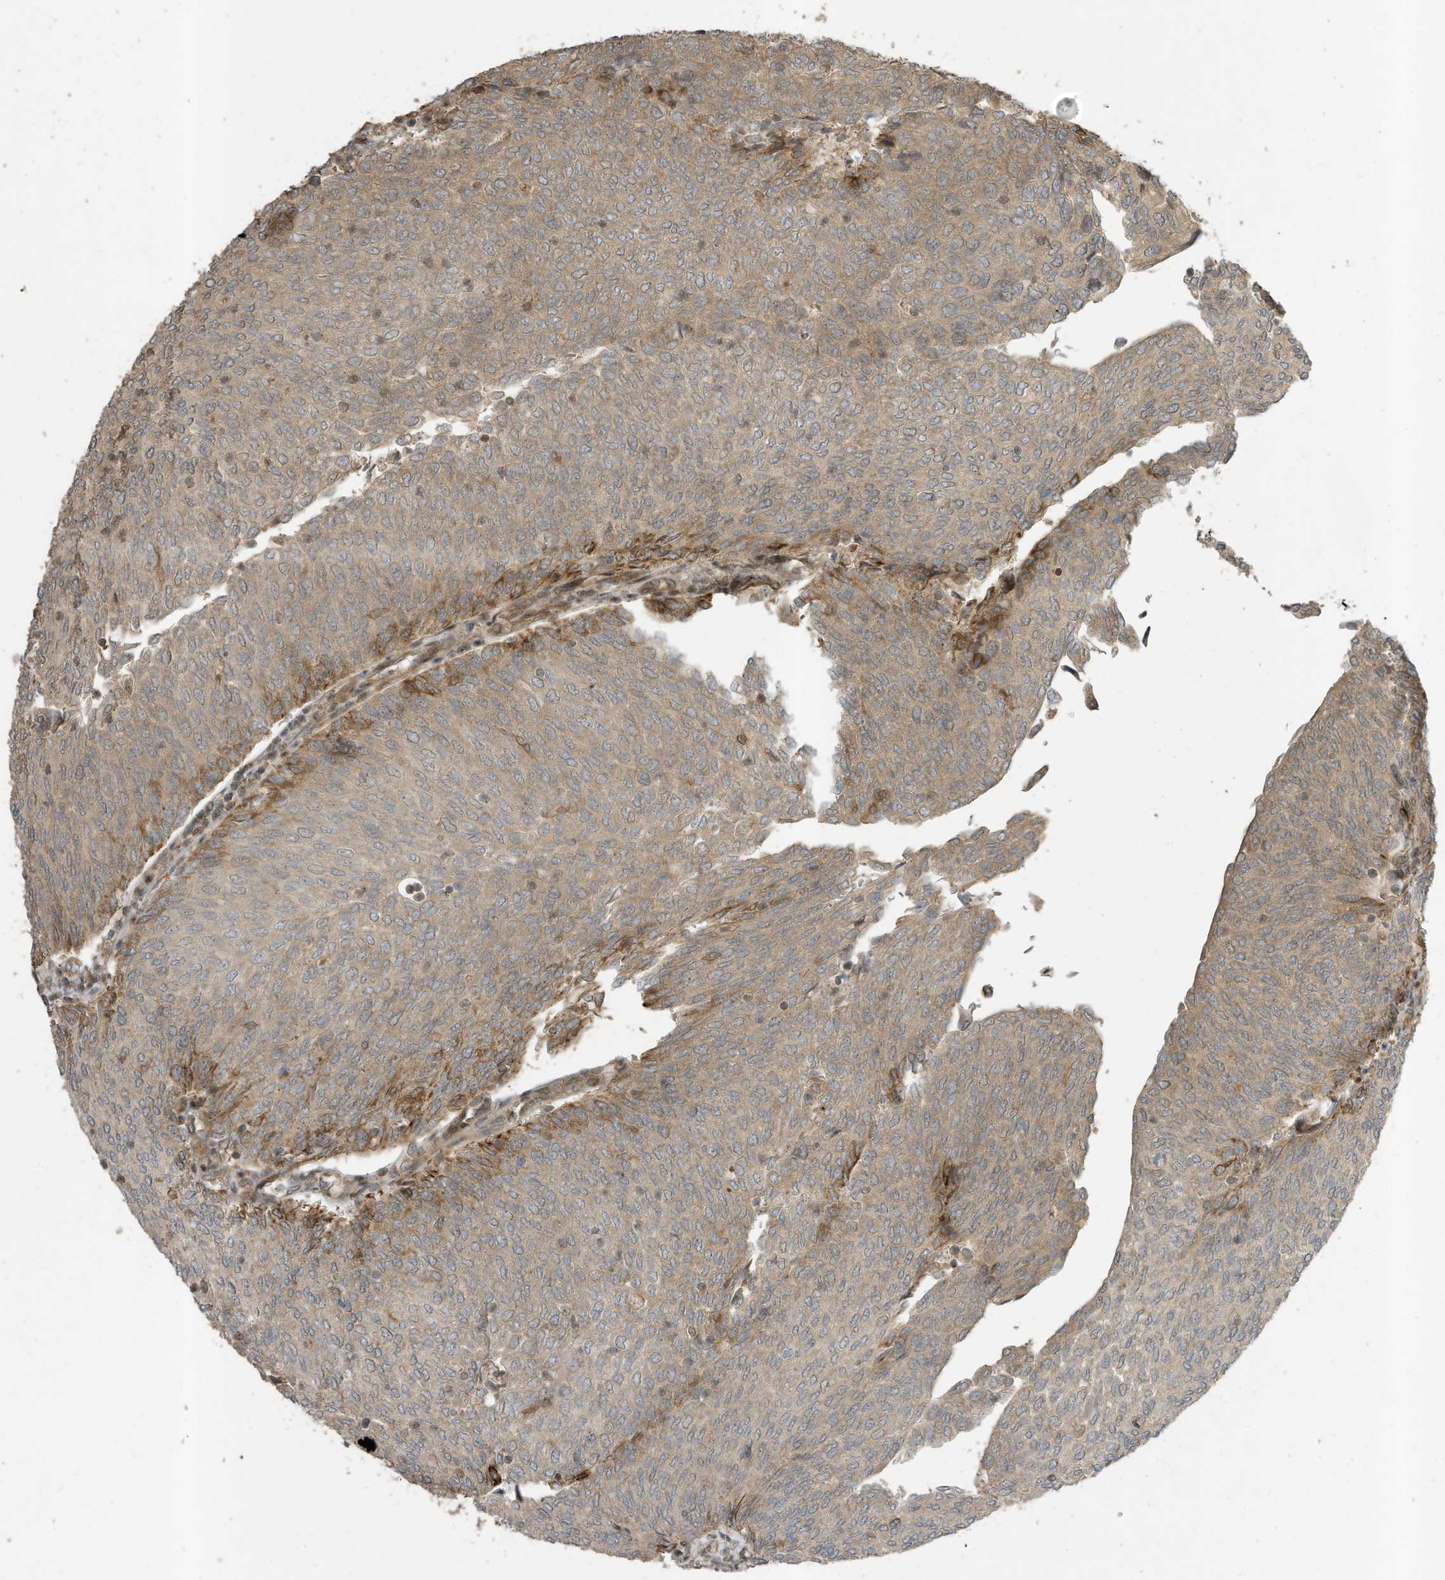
{"staining": {"intensity": "moderate", "quantity": ">75%", "location": "cytoplasmic/membranous"}, "tissue": "urothelial cancer", "cell_type": "Tumor cells", "image_type": "cancer", "snomed": [{"axis": "morphology", "description": "Urothelial carcinoma, Low grade"}, {"axis": "topography", "description": "Urinary bladder"}], "caption": "Immunohistochemical staining of low-grade urothelial carcinoma shows medium levels of moderate cytoplasmic/membranous protein positivity in about >75% of tumor cells.", "gene": "ZNF653", "patient": {"sex": "female", "age": 79}}